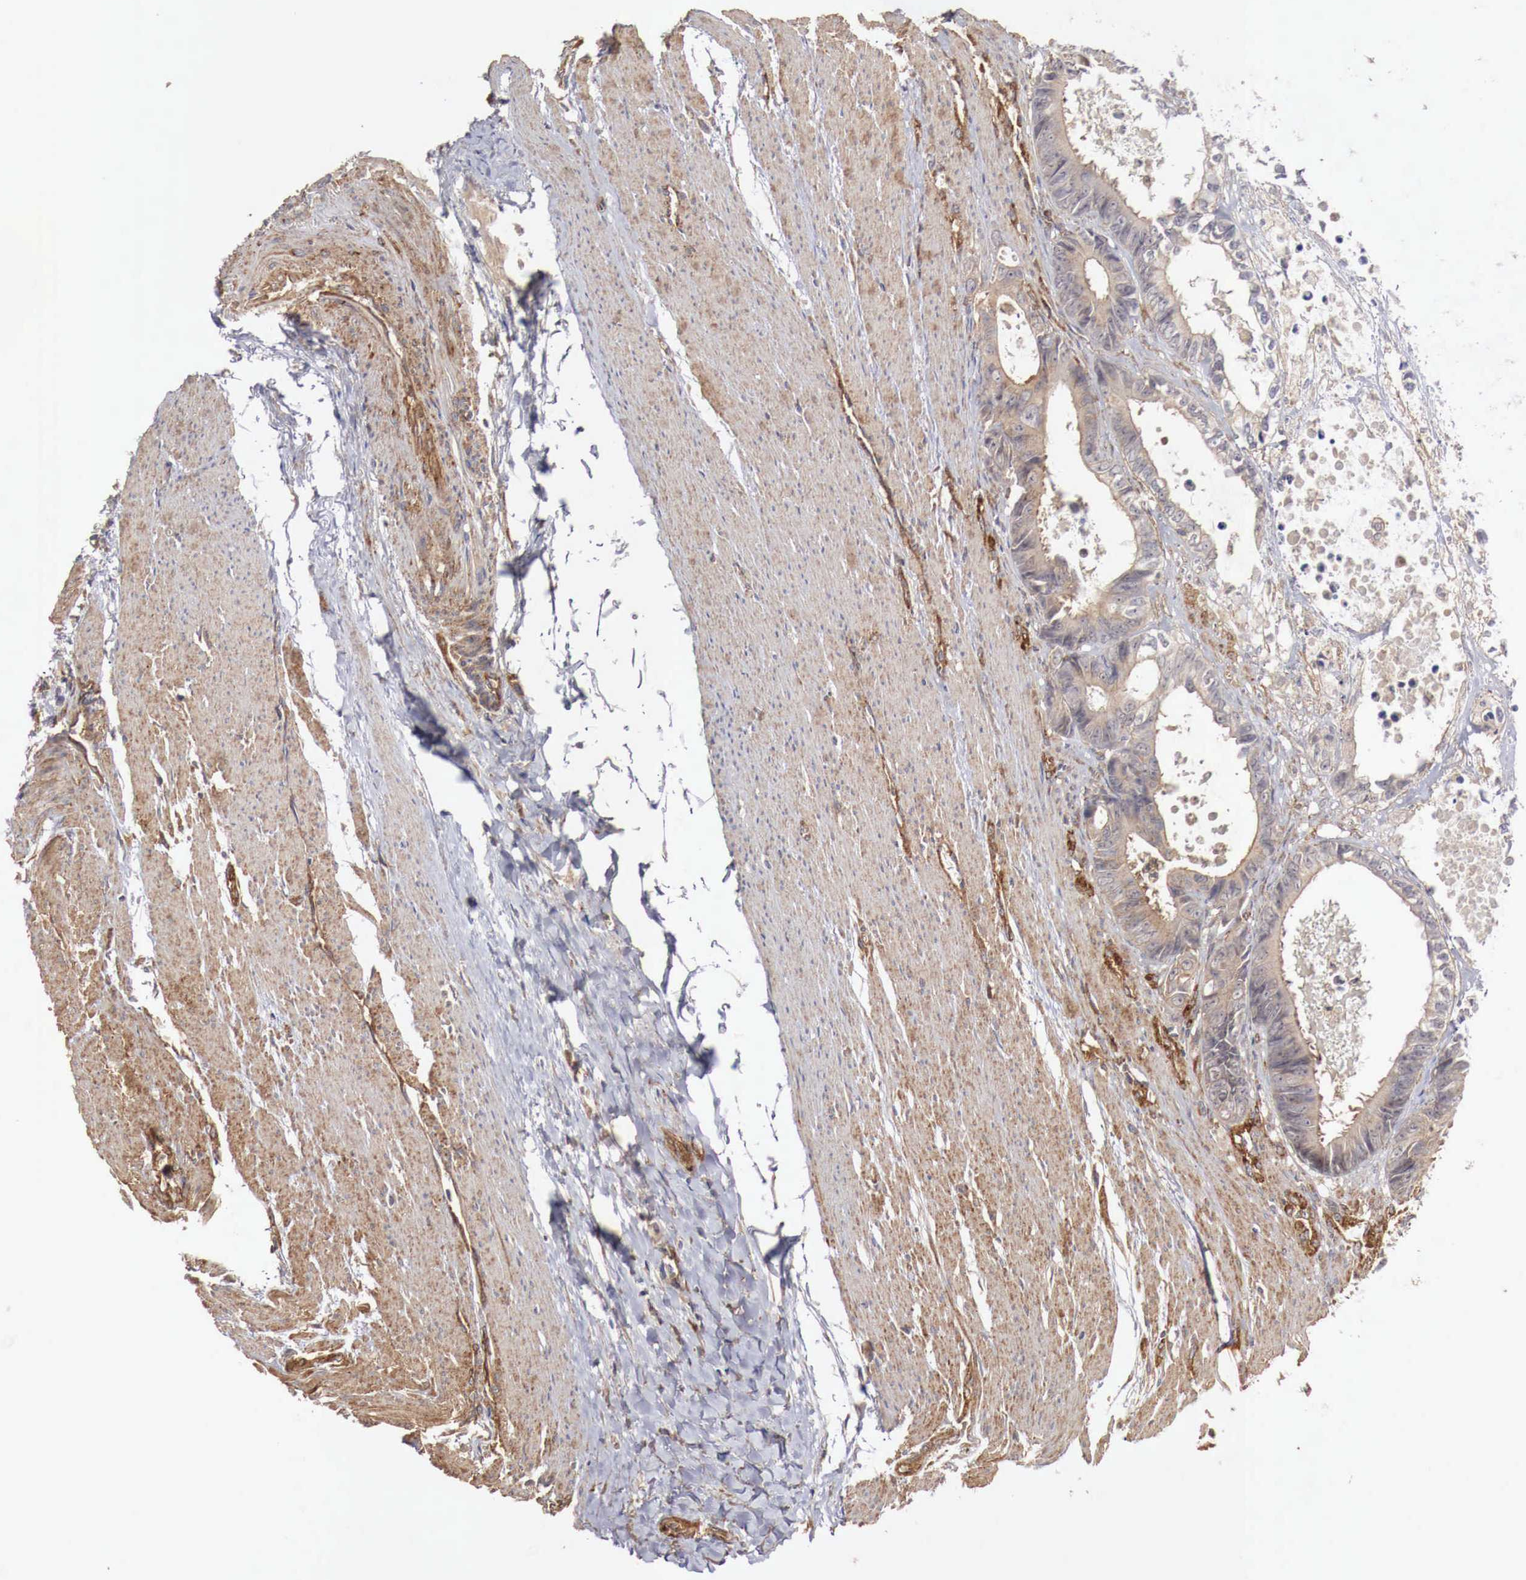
{"staining": {"intensity": "weak", "quantity": ">75%", "location": "cytoplasmic/membranous"}, "tissue": "colorectal cancer", "cell_type": "Tumor cells", "image_type": "cancer", "snomed": [{"axis": "morphology", "description": "Adenocarcinoma, NOS"}, {"axis": "topography", "description": "Rectum"}], "caption": "Colorectal cancer (adenocarcinoma) stained with a brown dye displays weak cytoplasmic/membranous positive positivity in about >75% of tumor cells.", "gene": "ARMCX4", "patient": {"sex": "female", "age": 98}}